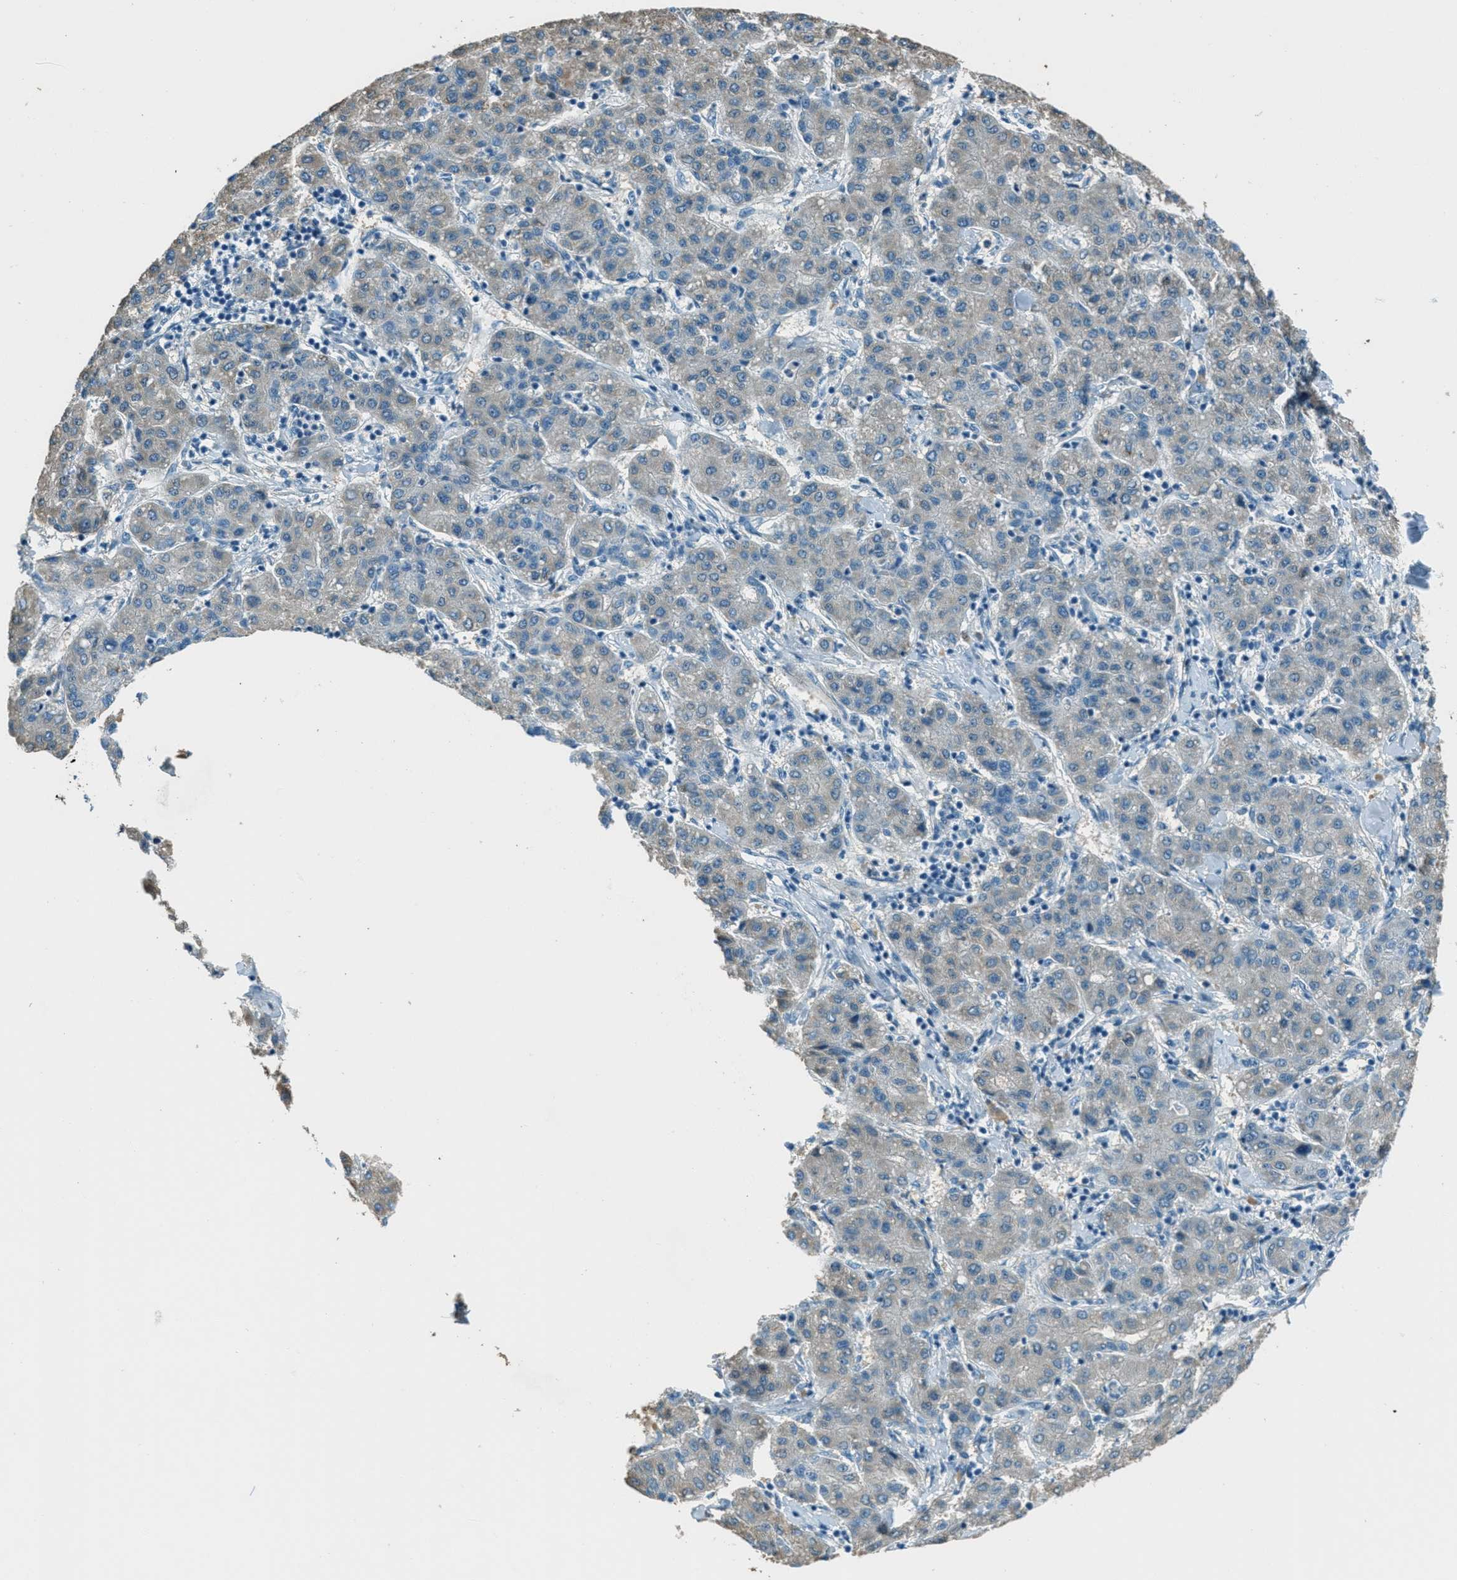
{"staining": {"intensity": "weak", "quantity": "<25%", "location": "cytoplasmic/membranous"}, "tissue": "liver cancer", "cell_type": "Tumor cells", "image_type": "cancer", "snomed": [{"axis": "morphology", "description": "Carcinoma, Hepatocellular, NOS"}, {"axis": "topography", "description": "Liver"}], "caption": "Immunohistochemistry (IHC) photomicrograph of human liver cancer (hepatocellular carcinoma) stained for a protein (brown), which reveals no positivity in tumor cells.", "gene": "MSLN", "patient": {"sex": "male", "age": 65}}